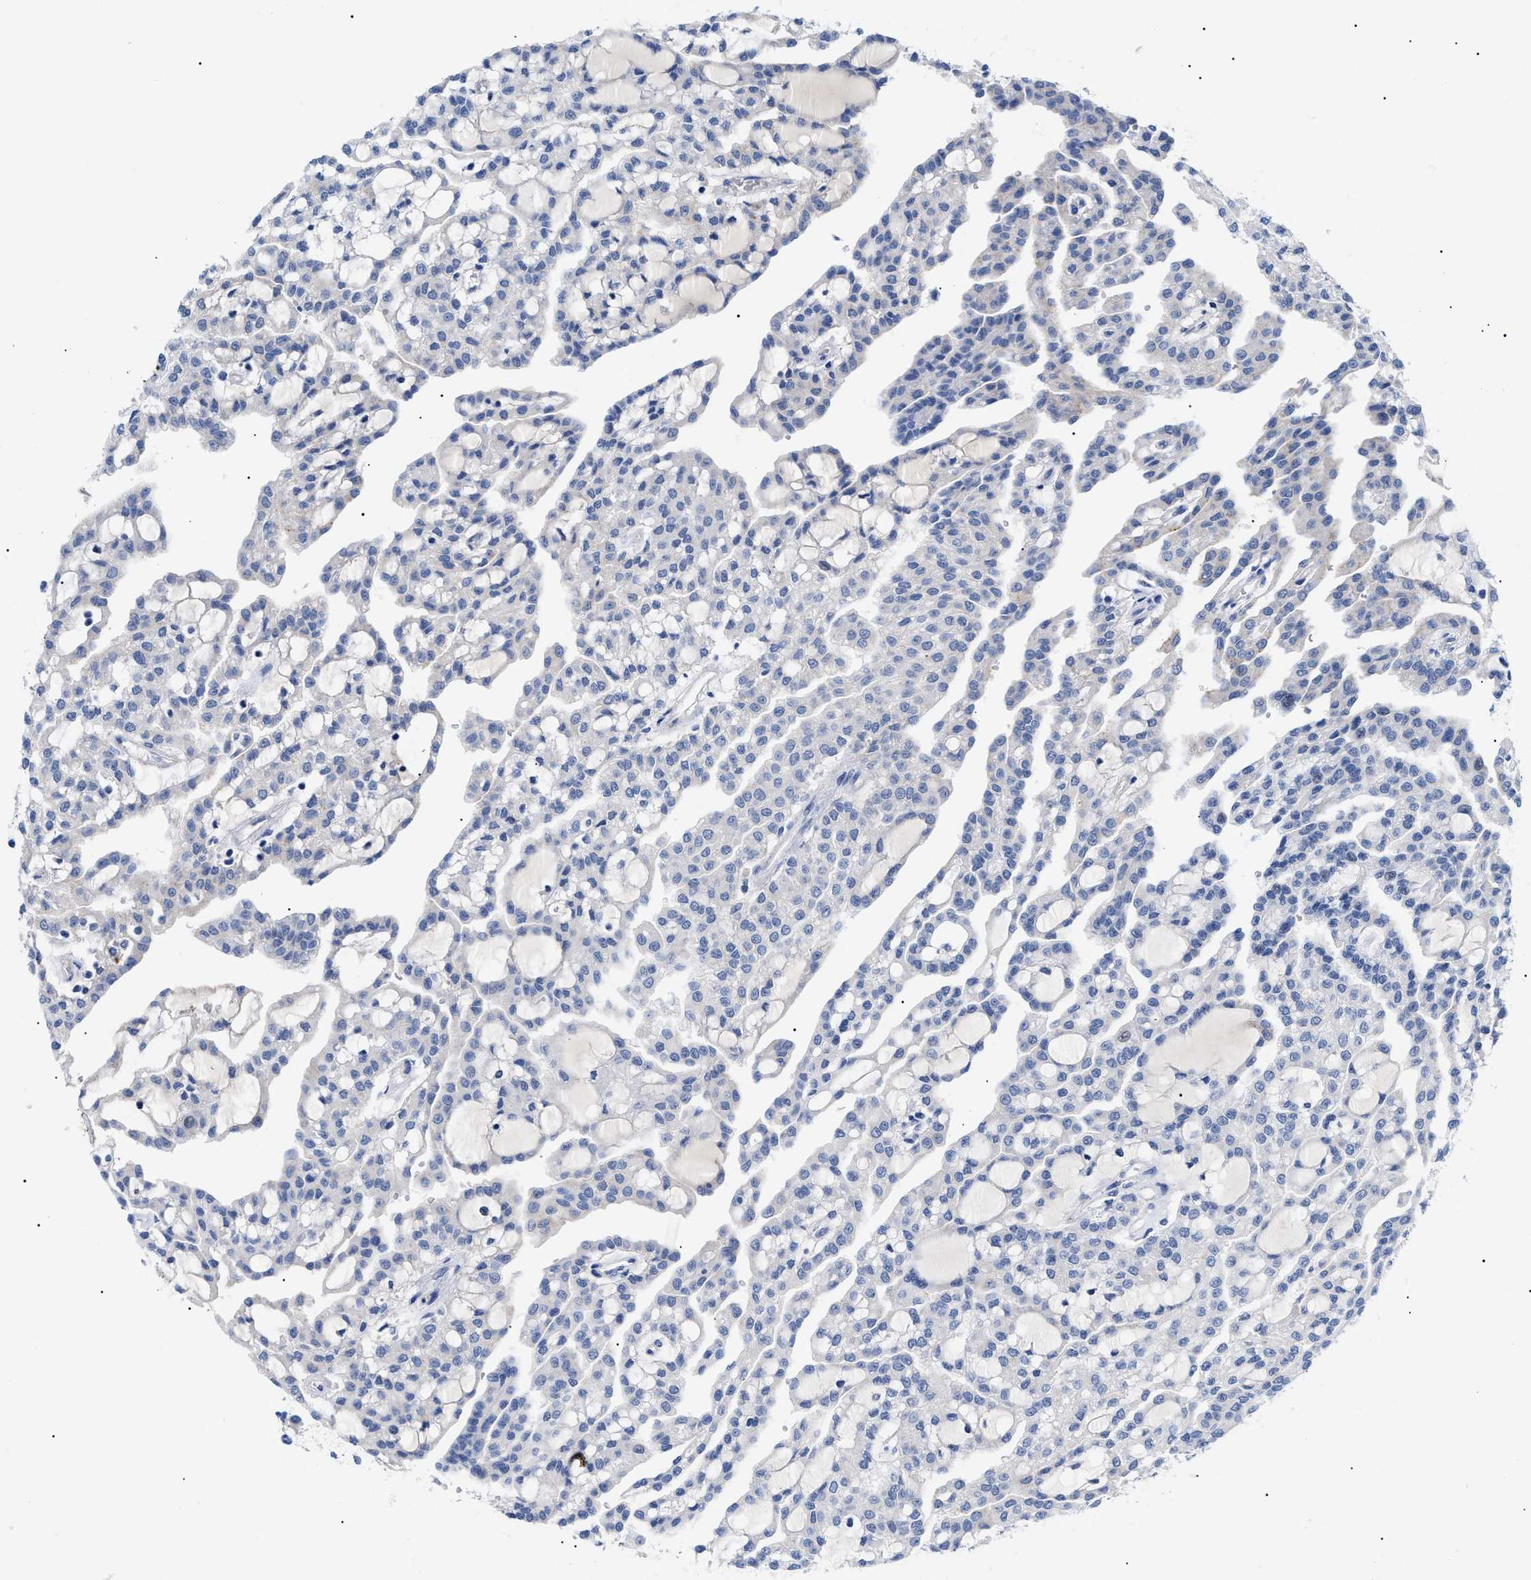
{"staining": {"intensity": "negative", "quantity": "none", "location": "none"}, "tissue": "renal cancer", "cell_type": "Tumor cells", "image_type": "cancer", "snomed": [{"axis": "morphology", "description": "Adenocarcinoma, NOS"}, {"axis": "topography", "description": "Kidney"}], "caption": "There is no significant positivity in tumor cells of renal cancer. (Brightfield microscopy of DAB (3,3'-diaminobenzidine) immunohistochemistry (IHC) at high magnification).", "gene": "ACKR1", "patient": {"sex": "male", "age": 63}}